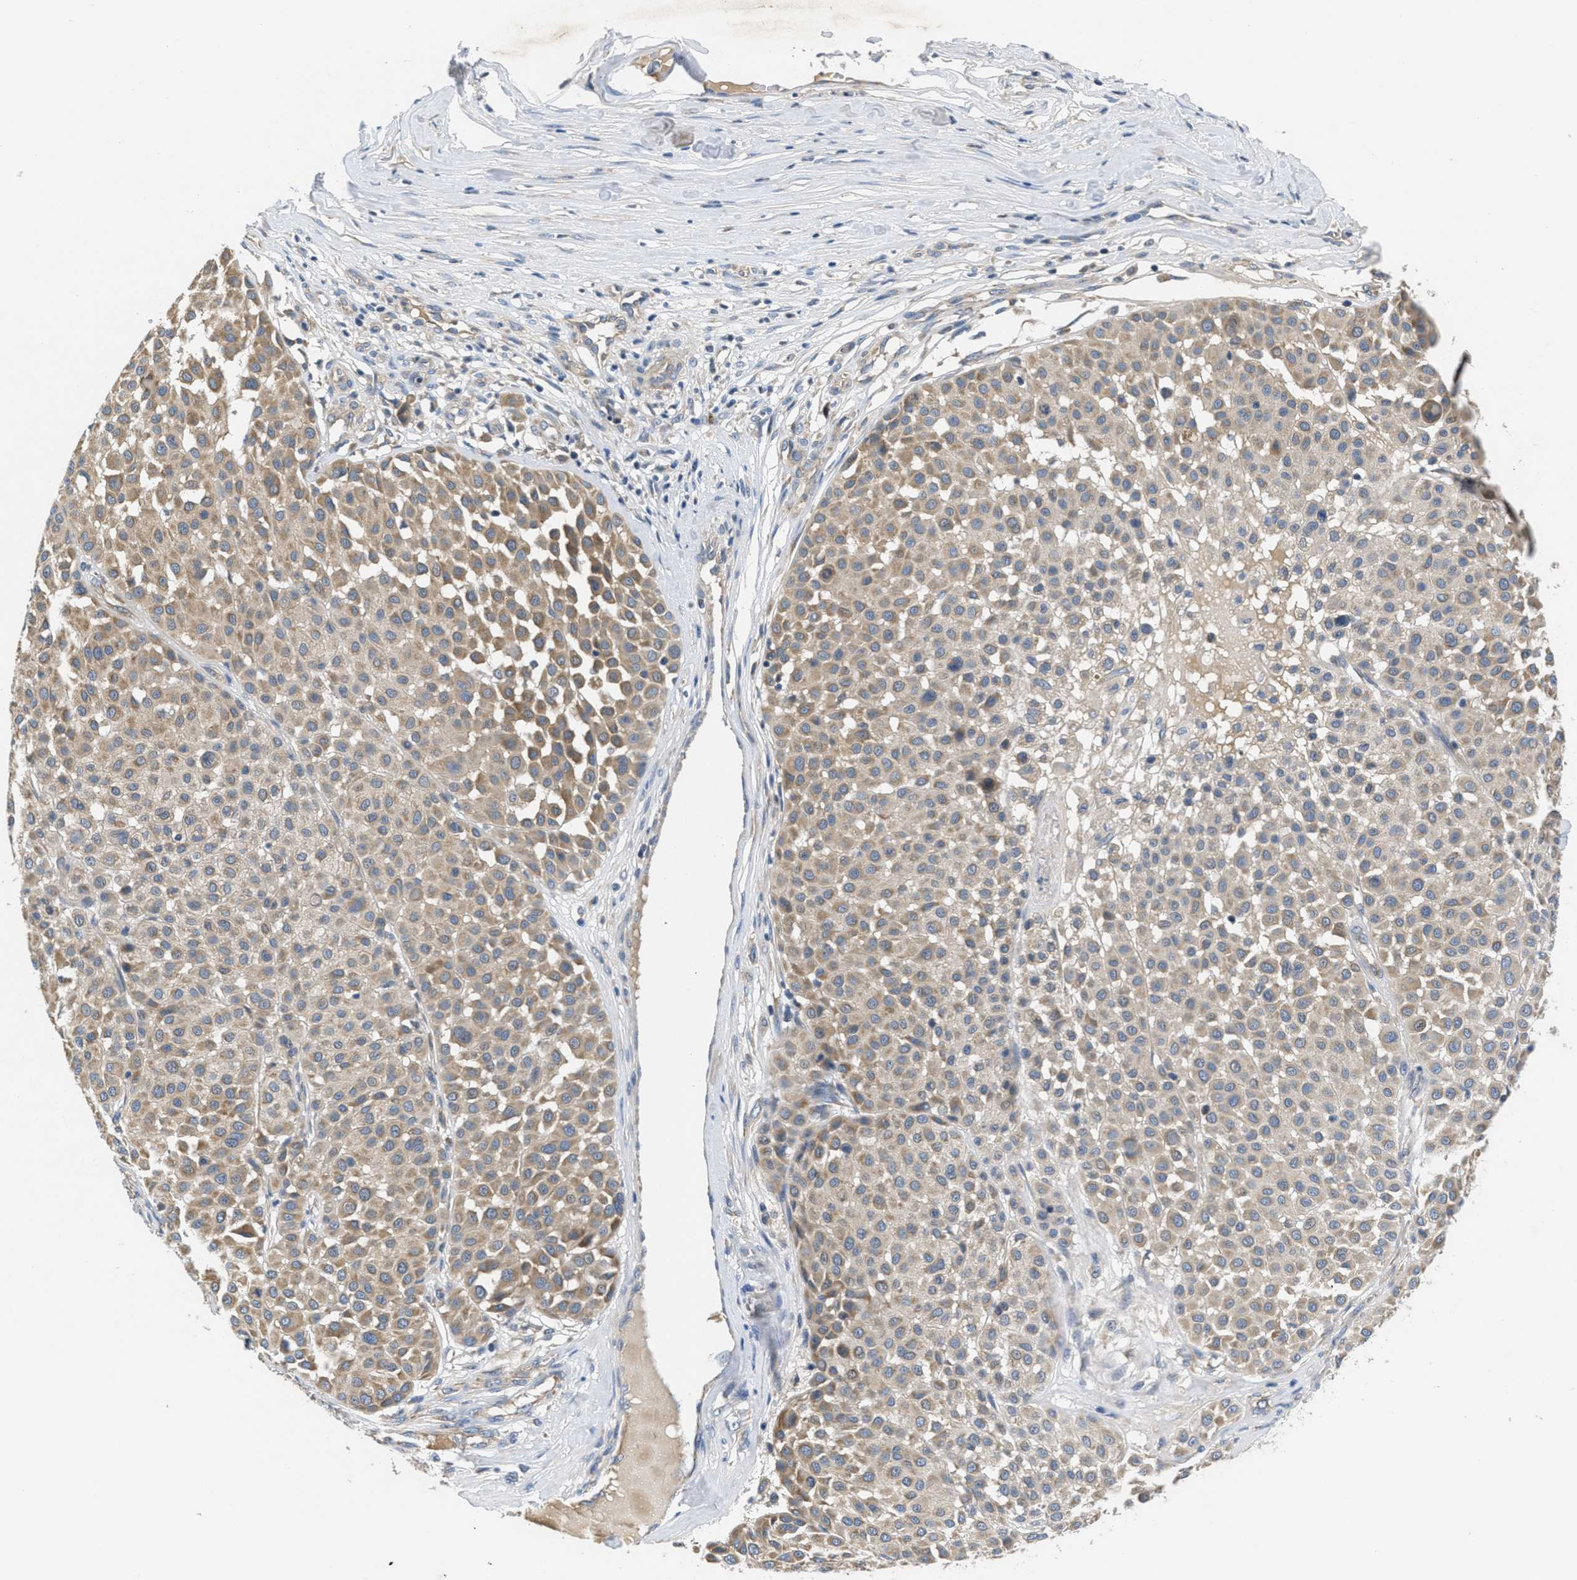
{"staining": {"intensity": "weak", "quantity": ">75%", "location": "cytoplasmic/membranous"}, "tissue": "melanoma", "cell_type": "Tumor cells", "image_type": "cancer", "snomed": [{"axis": "morphology", "description": "Malignant melanoma, Metastatic site"}, {"axis": "topography", "description": "Soft tissue"}], "caption": "The micrograph reveals immunohistochemical staining of melanoma. There is weak cytoplasmic/membranous staining is appreciated in about >75% of tumor cells. The staining was performed using DAB (3,3'-diaminobenzidine), with brown indicating positive protein expression. Nuclei are stained blue with hematoxylin.", "gene": "GALK1", "patient": {"sex": "male", "age": 41}}